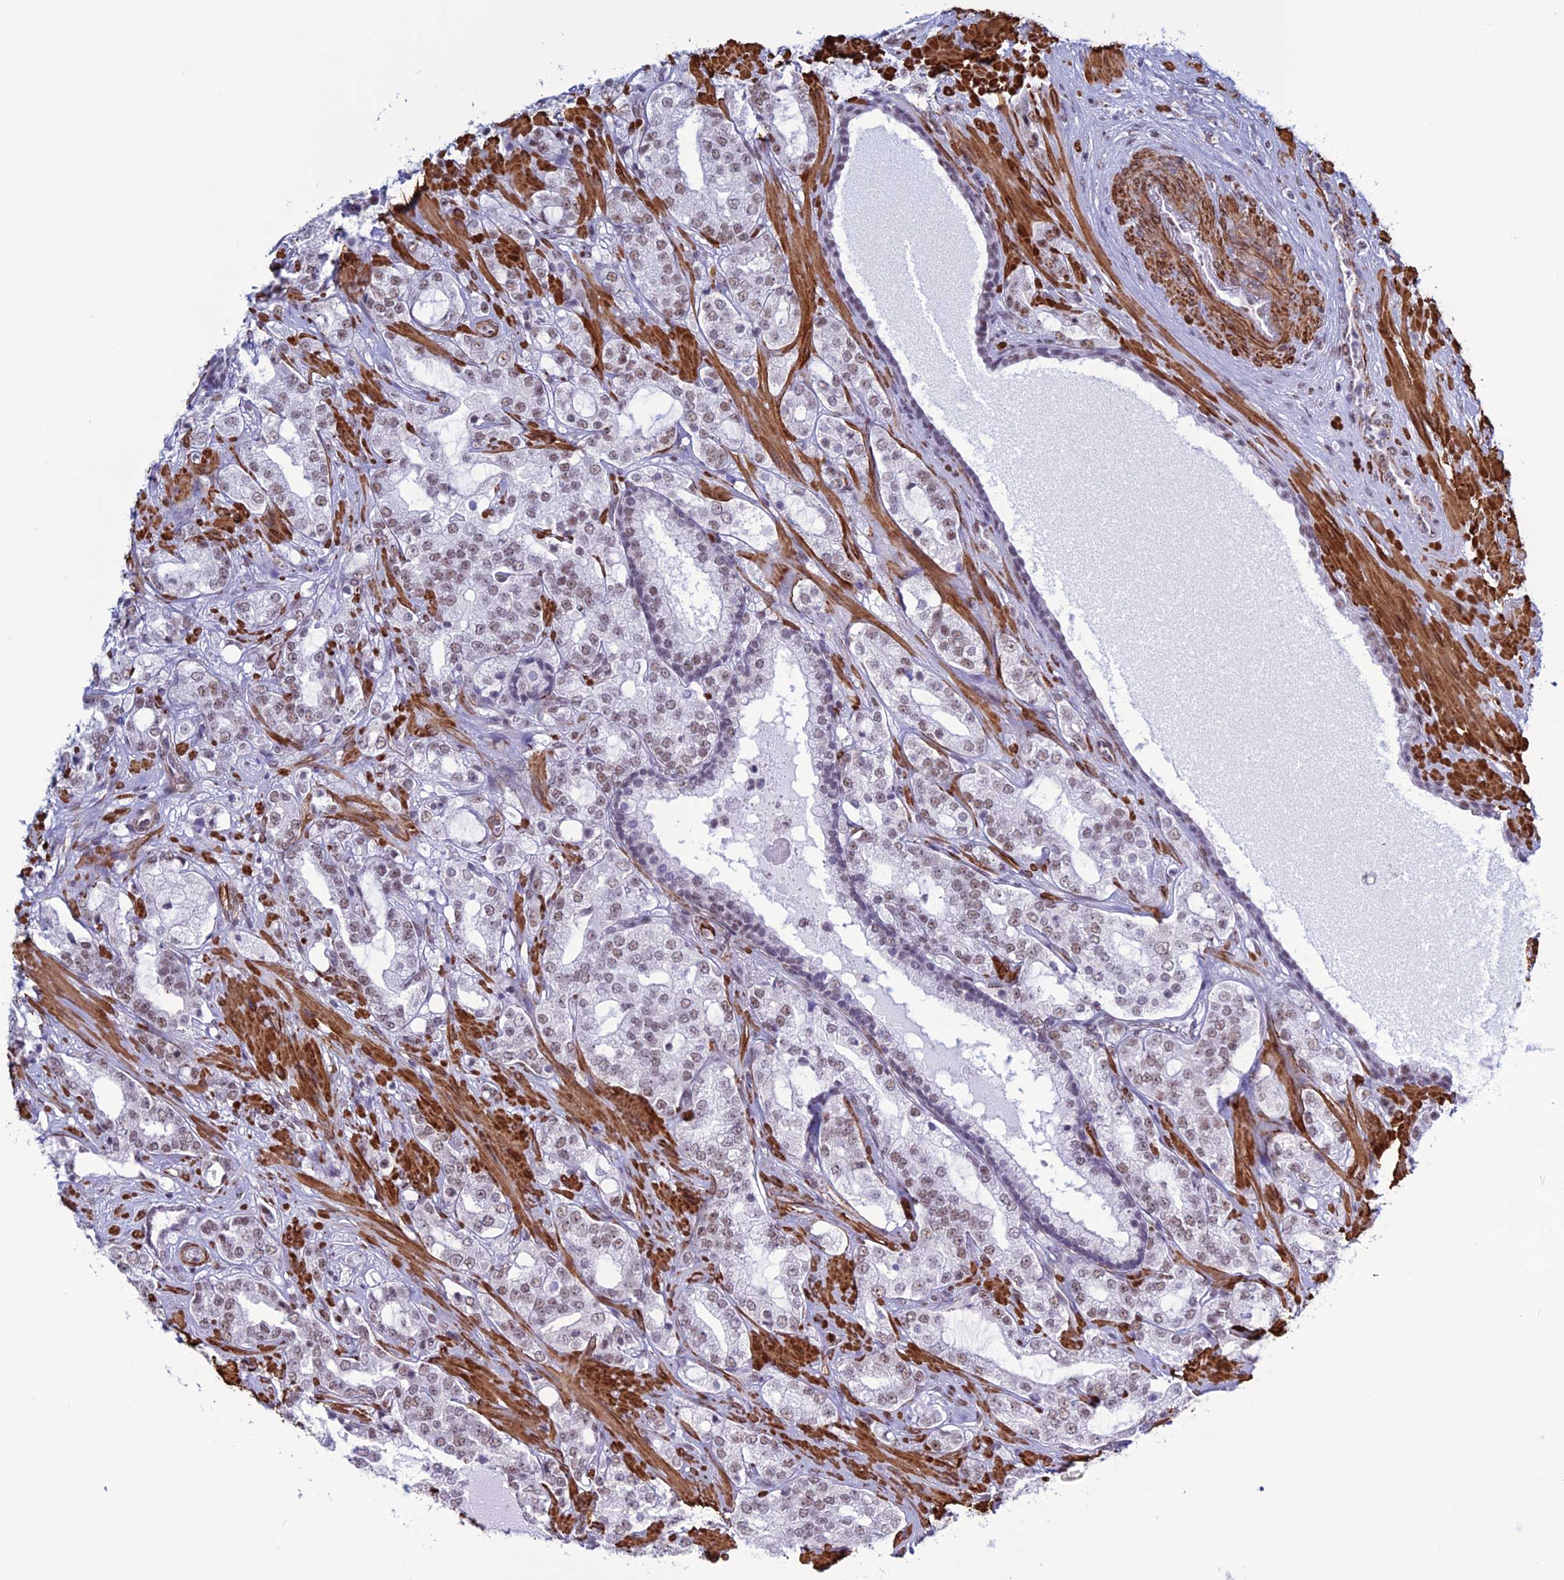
{"staining": {"intensity": "weak", "quantity": ">75%", "location": "nuclear"}, "tissue": "prostate cancer", "cell_type": "Tumor cells", "image_type": "cancer", "snomed": [{"axis": "morphology", "description": "Adenocarcinoma, High grade"}, {"axis": "topography", "description": "Prostate"}], "caption": "Tumor cells exhibit low levels of weak nuclear expression in approximately >75% of cells in human prostate high-grade adenocarcinoma. (brown staining indicates protein expression, while blue staining denotes nuclei).", "gene": "U2AF1", "patient": {"sex": "male", "age": 64}}